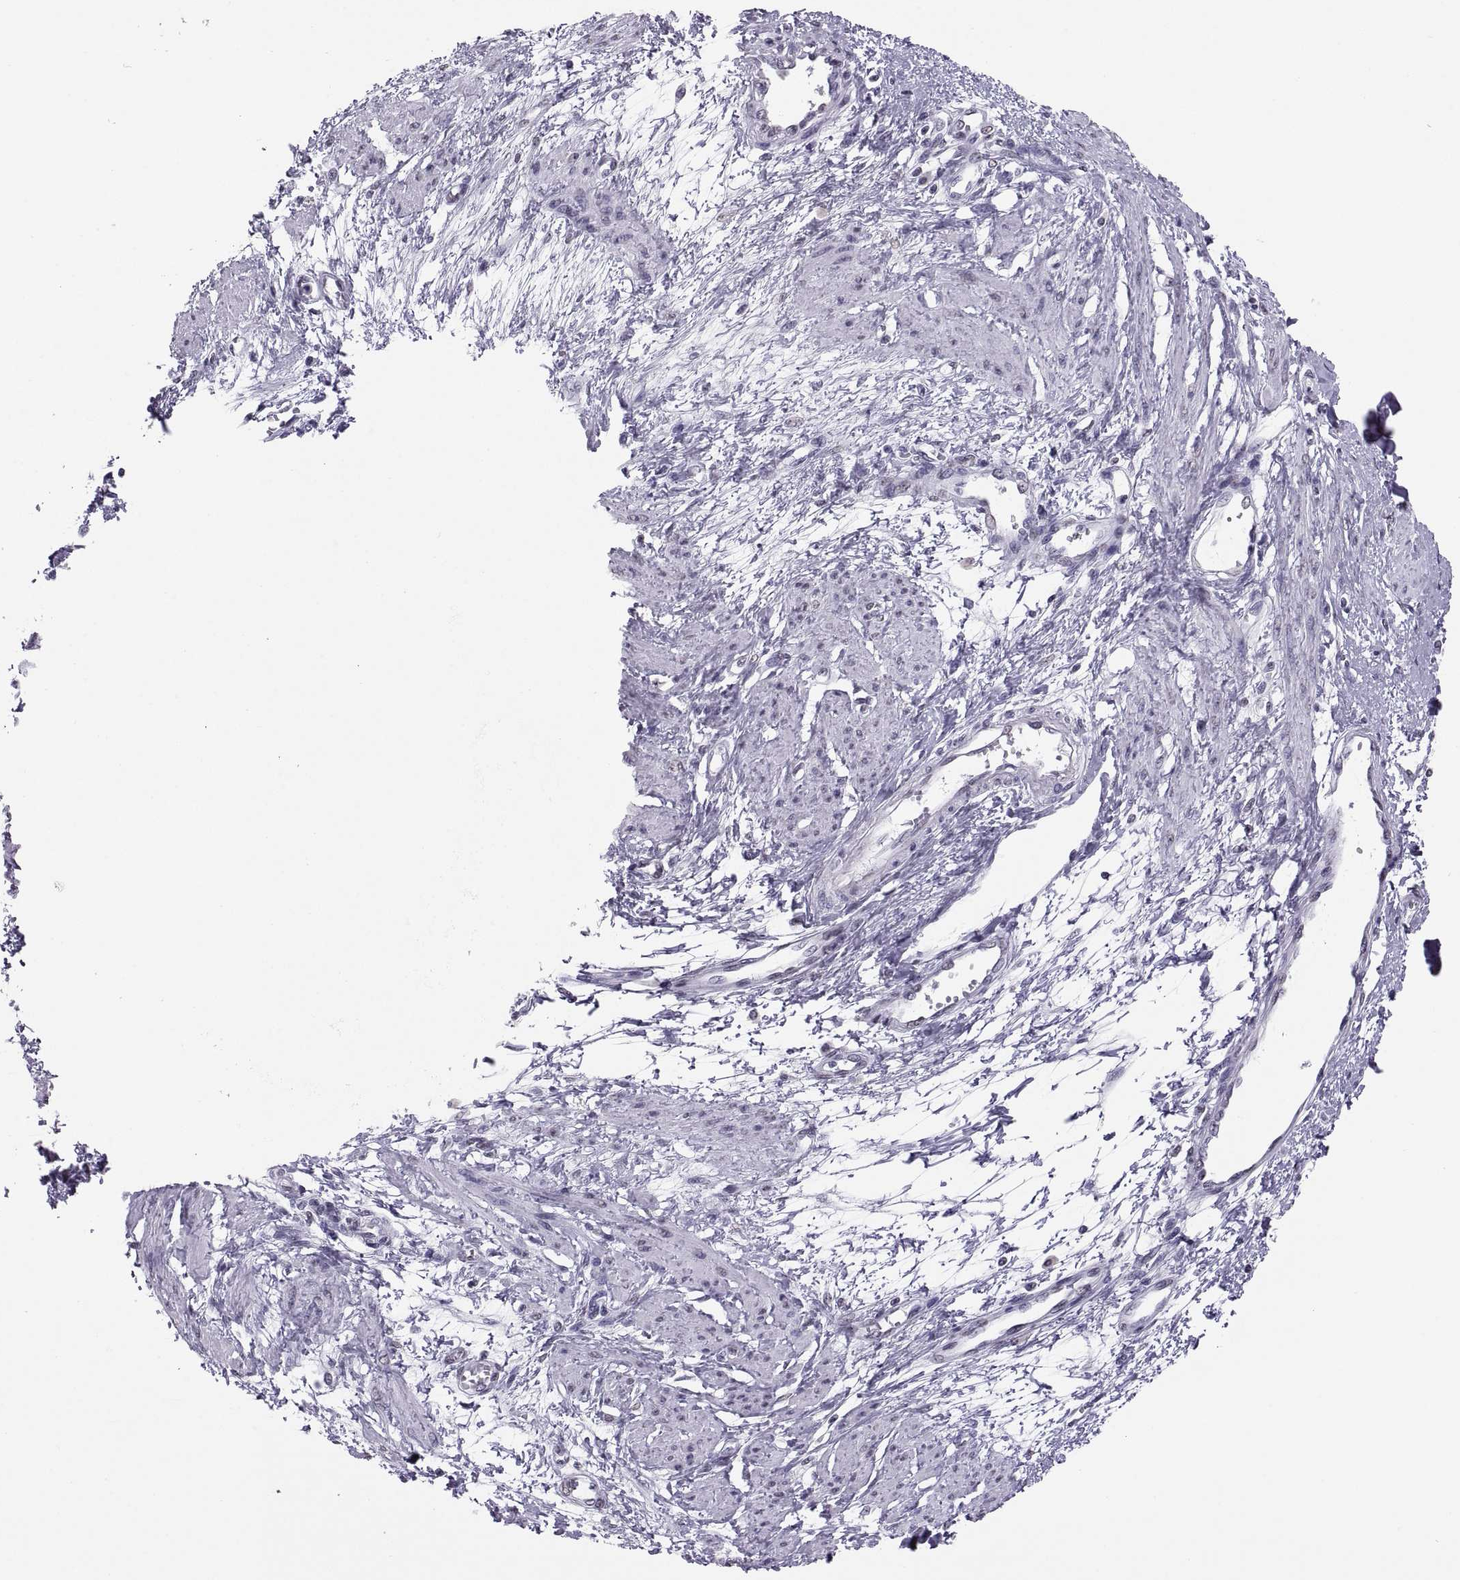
{"staining": {"intensity": "negative", "quantity": "none", "location": "none"}, "tissue": "smooth muscle", "cell_type": "Smooth muscle cells", "image_type": "normal", "snomed": [{"axis": "morphology", "description": "Normal tissue, NOS"}, {"axis": "topography", "description": "Smooth muscle"}, {"axis": "topography", "description": "Uterus"}], "caption": "Smooth muscle cells show no significant protein staining in unremarkable smooth muscle.", "gene": "CARTPT", "patient": {"sex": "female", "age": 39}}